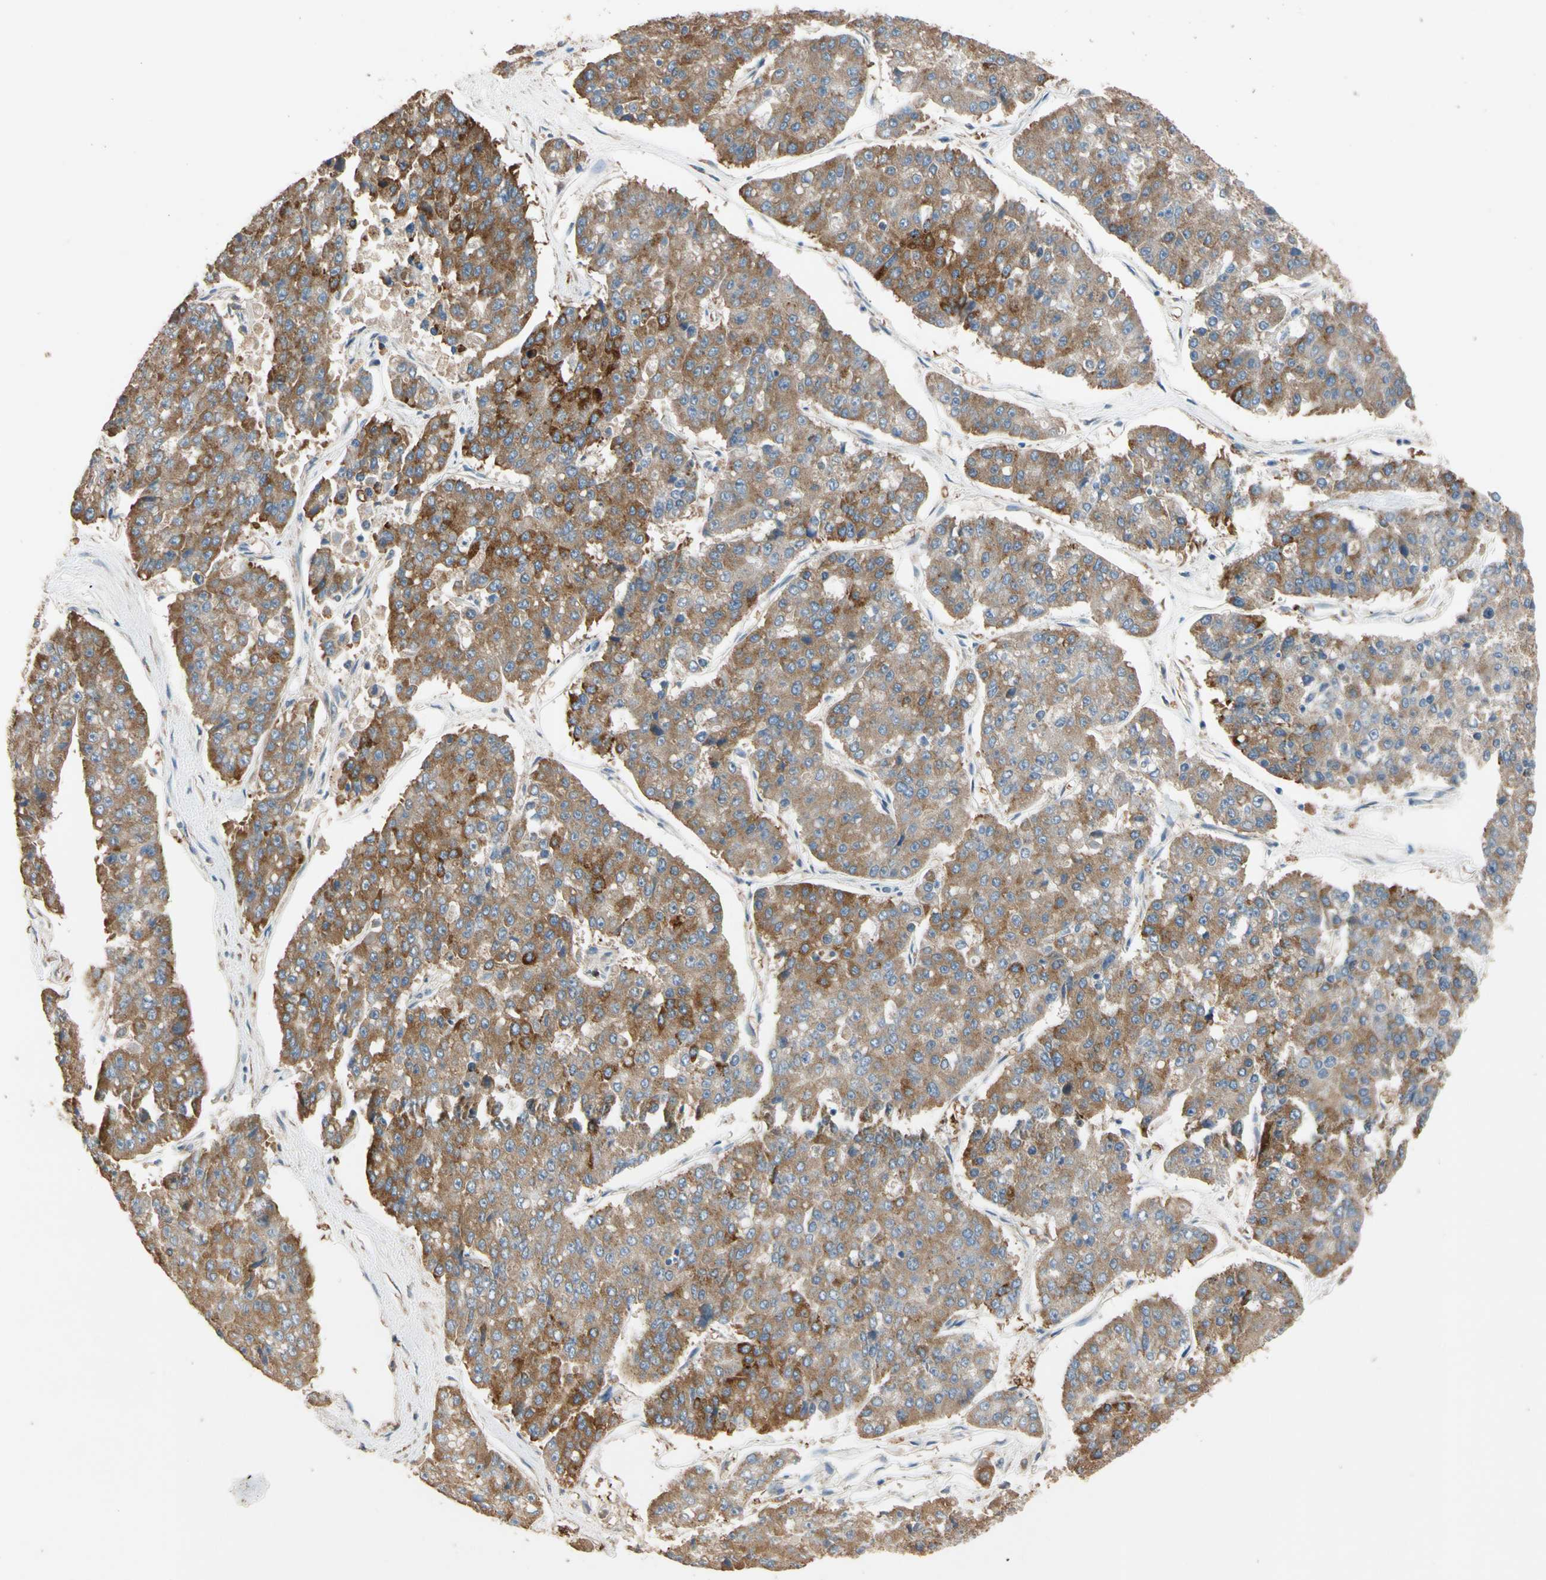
{"staining": {"intensity": "strong", "quantity": ">75%", "location": "cytoplasmic/membranous"}, "tissue": "pancreatic cancer", "cell_type": "Tumor cells", "image_type": "cancer", "snomed": [{"axis": "morphology", "description": "Adenocarcinoma, NOS"}, {"axis": "topography", "description": "Pancreas"}], "caption": "About >75% of tumor cells in human pancreatic adenocarcinoma reveal strong cytoplasmic/membranous protein positivity as visualized by brown immunohistochemical staining.", "gene": "RIOK2", "patient": {"sex": "male", "age": 50}}